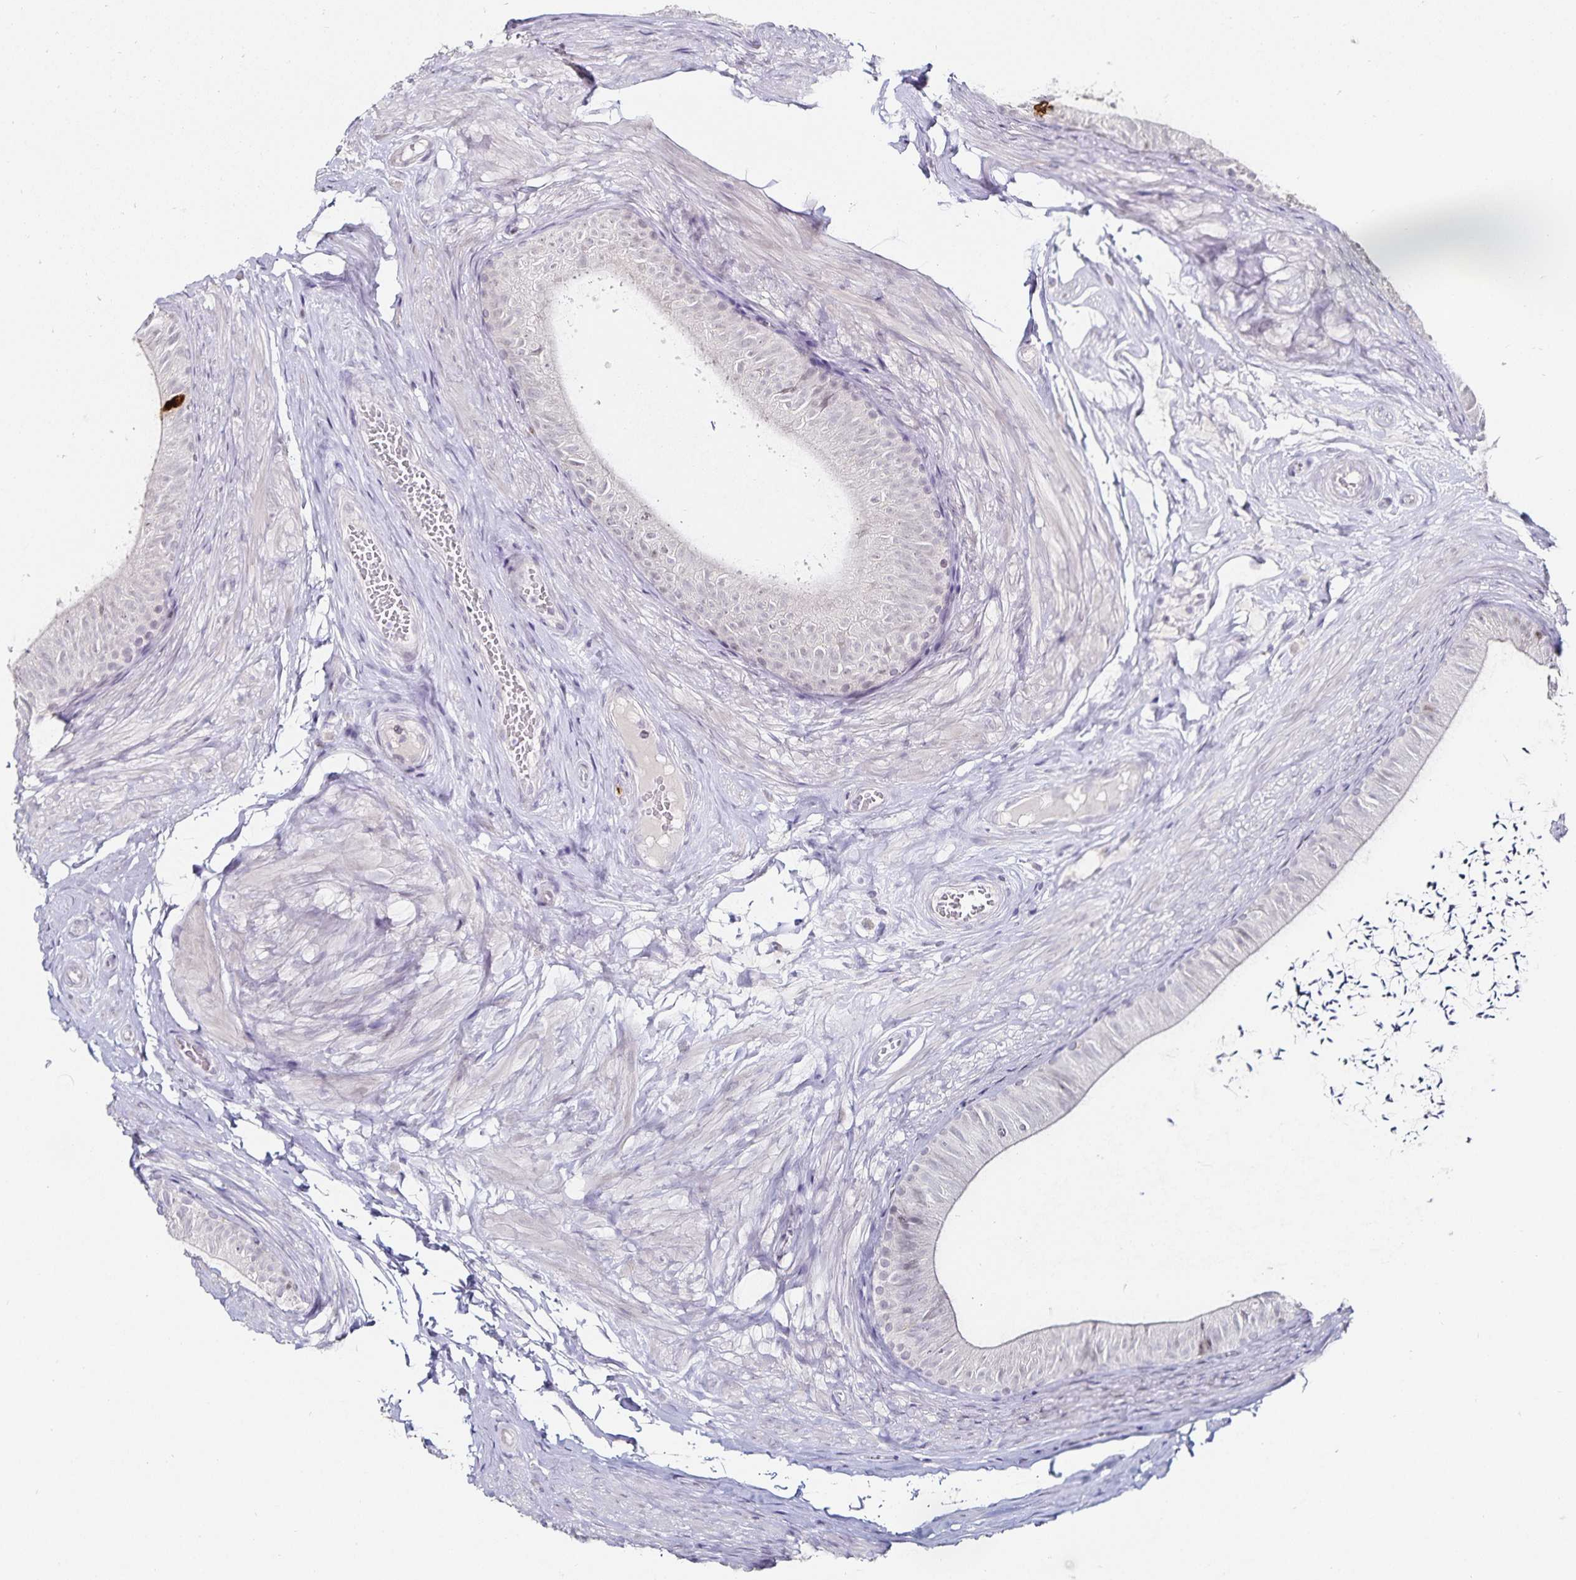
{"staining": {"intensity": "weak", "quantity": "<25%", "location": "nuclear"}, "tissue": "epididymis", "cell_type": "Glandular cells", "image_type": "normal", "snomed": [{"axis": "morphology", "description": "Normal tissue, NOS"}, {"axis": "topography", "description": "Epididymis, spermatic cord, NOS"}, {"axis": "topography", "description": "Epididymis"}, {"axis": "topography", "description": "Peripheral nerve tissue"}], "caption": "DAB (3,3'-diaminobenzidine) immunohistochemical staining of benign human epididymis displays no significant expression in glandular cells. The staining is performed using DAB brown chromogen with nuclei counter-stained in using hematoxylin.", "gene": "ANLN", "patient": {"sex": "male", "age": 29}}